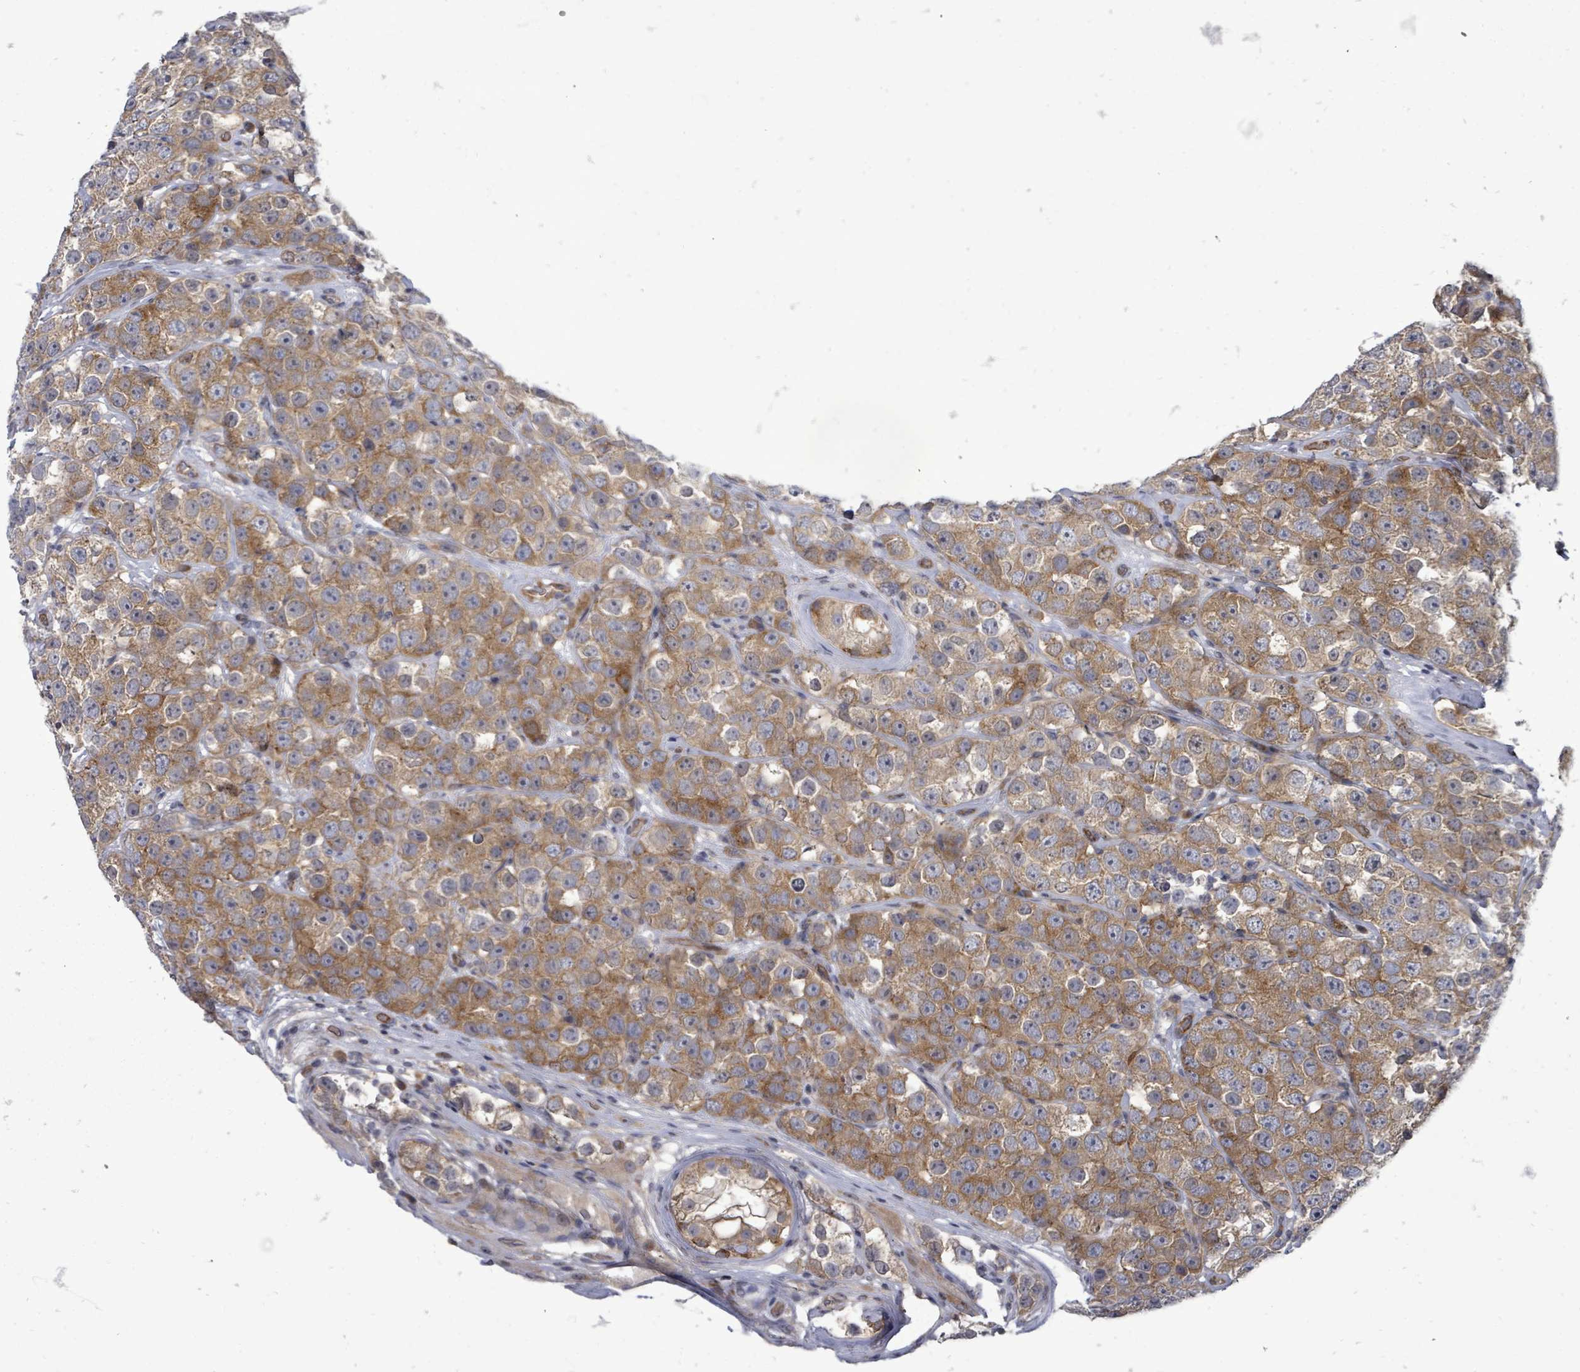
{"staining": {"intensity": "moderate", "quantity": ">75%", "location": "cytoplasmic/membranous"}, "tissue": "testis cancer", "cell_type": "Tumor cells", "image_type": "cancer", "snomed": [{"axis": "morphology", "description": "Seminoma, NOS"}, {"axis": "topography", "description": "Testis"}], "caption": "Tumor cells demonstrate medium levels of moderate cytoplasmic/membranous staining in about >75% of cells in testis seminoma.", "gene": "RALGAPB", "patient": {"sex": "male", "age": 28}}